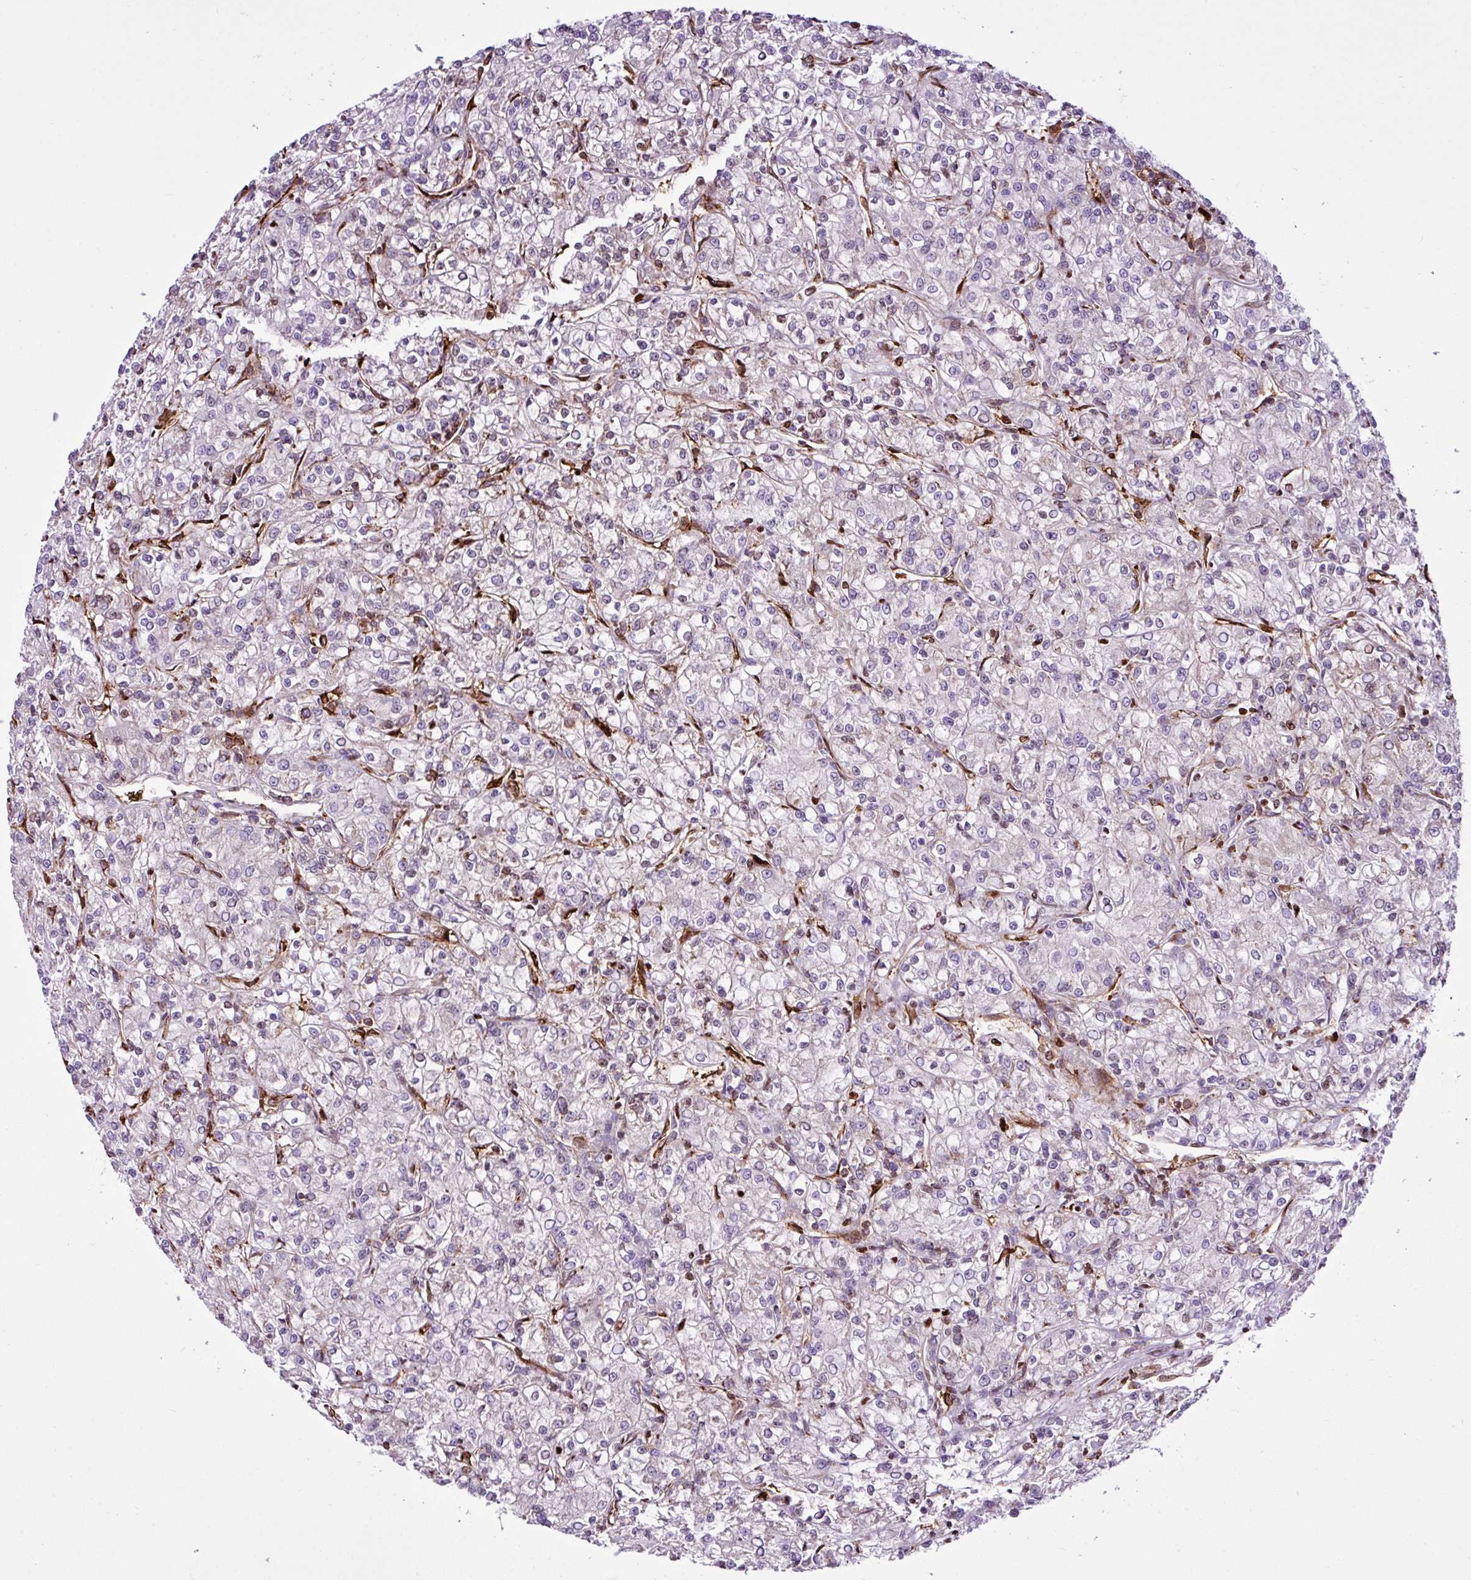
{"staining": {"intensity": "negative", "quantity": "none", "location": "none"}, "tissue": "renal cancer", "cell_type": "Tumor cells", "image_type": "cancer", "snomed": [{"axis": "morphology", "description": "Adenocarcinoma, NOS"}, {"axis": "topography", "description": "Kidney"}], "caption": "There is no significant staining in tumor cells of renal adenocarcinoma.", "gene": "EME2", "patient": {"sex": "female", "age": 59}}